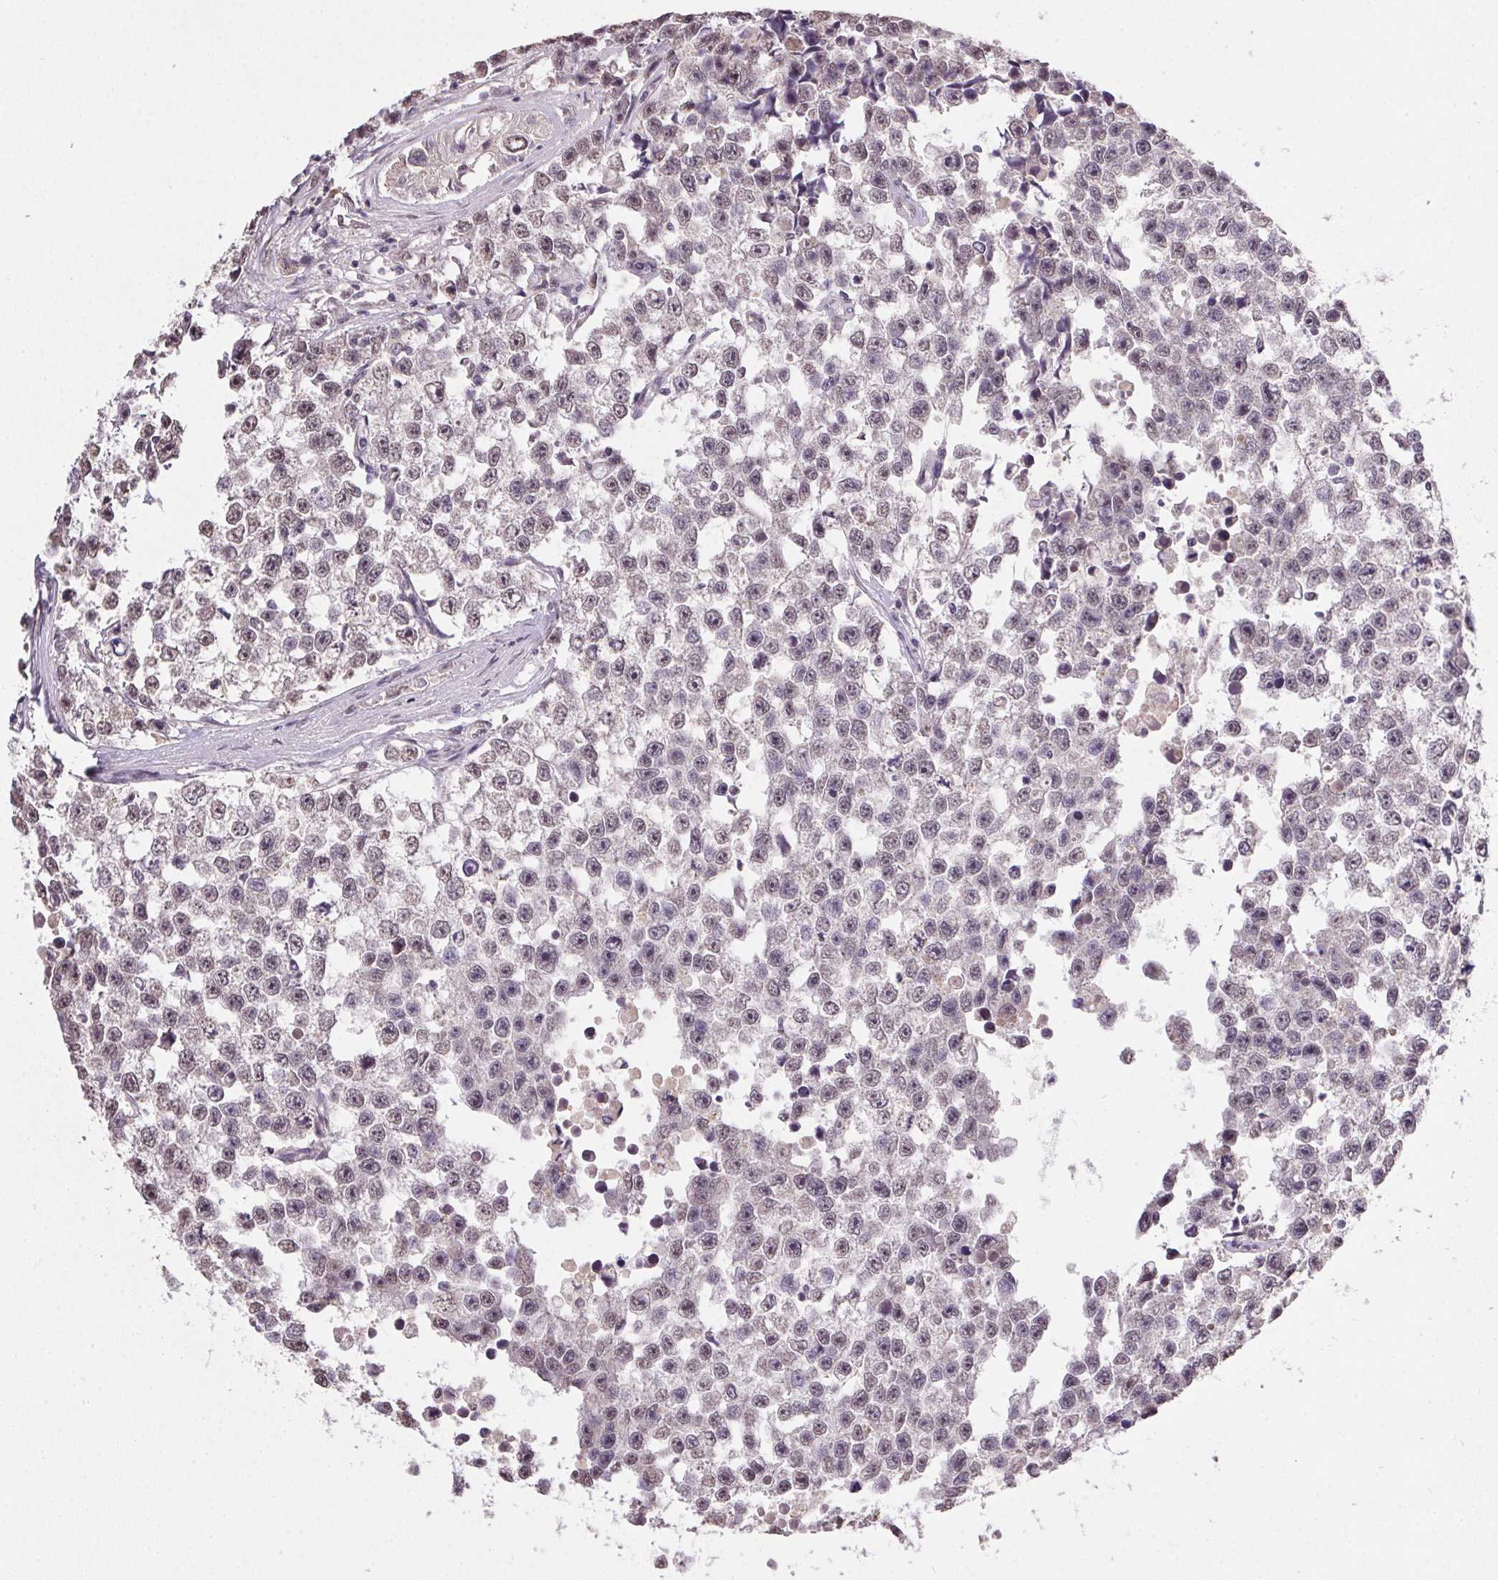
{"staining": {"intensity": "negative", "quantity": "none", "location": "none"}, "tissue": "testis cancer", "cell_type": "Tumor cells", "image_type": "cancer", "snomed": [{"axis": "morphology", "description": "Seminoma, NOS"}, {"axis": "topography", "description": "Testis"}], "caption": "DAB immunohistochemical staining of testis cancer (seminoma) displays no significant expression in tumor cells. (Stains: DAB immunohistochemistry with hematoxylin counter stain, Microscopy: brightfield microscopy at high magnification).", "gene": "PPP4R4", "patient": {"sex": "male", "age": 26}}